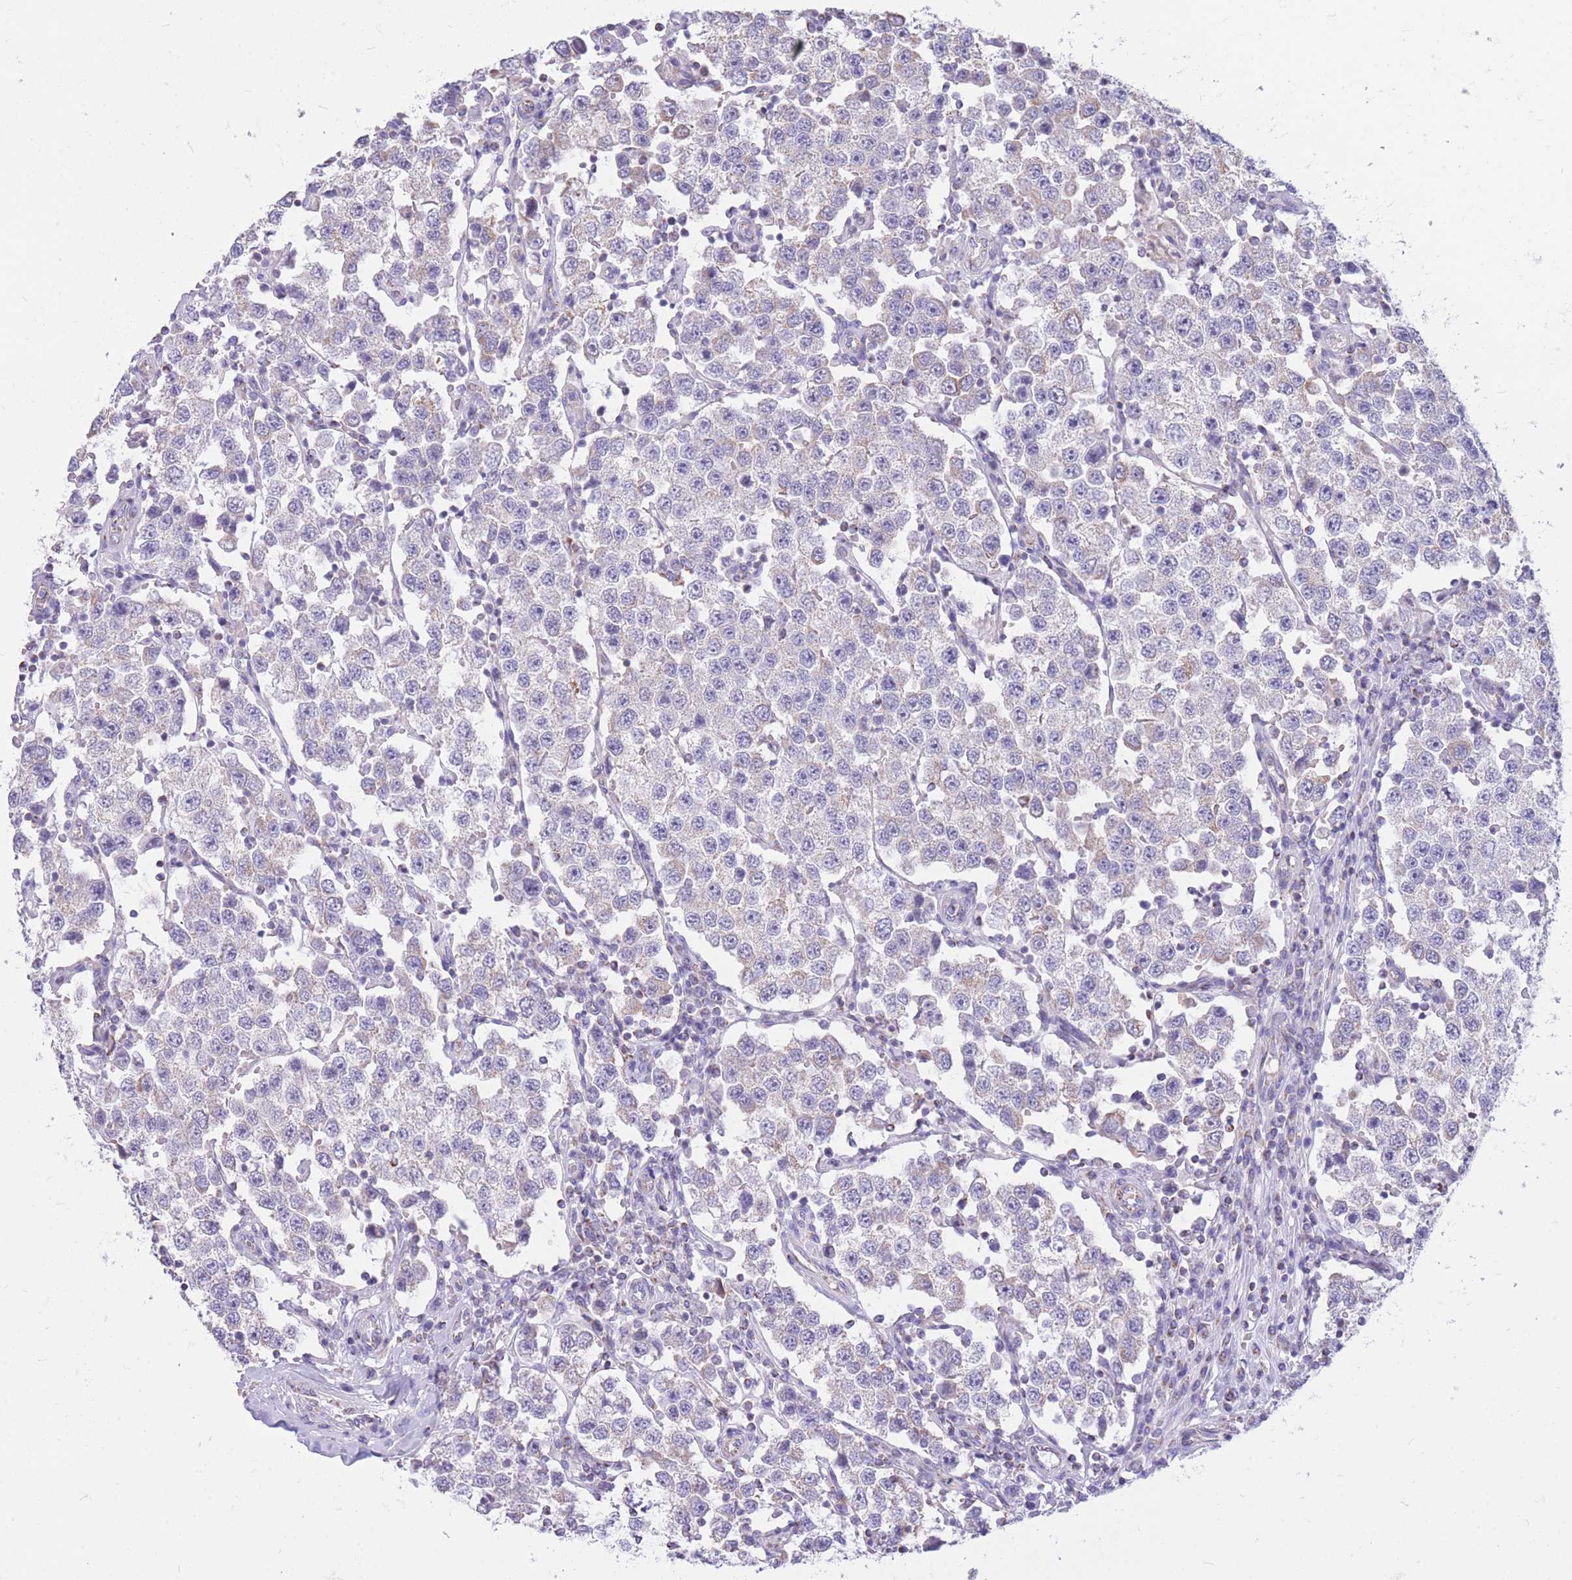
{"staining": {"intensity": "negative", "quantity": "none", "location": "none"}, "tissue": "testis cancer", "cell_type": "Tumor cells", "image_type": "cancer", "snomed": [{"axis": "morphology", "description": "Seminoma, NOS"}, {"axis": "topography", "description": "Testis"}], "caption": "Protein analysis of seminoma (testis) demonstrates no significant expression in tumor cells. (DAB (3,3'-diaminobenzidine) immunohistochemistry with hematoxylin counter stain).", "gene": "PCSK1", "patient": {"sex": "male", "age": 37}}